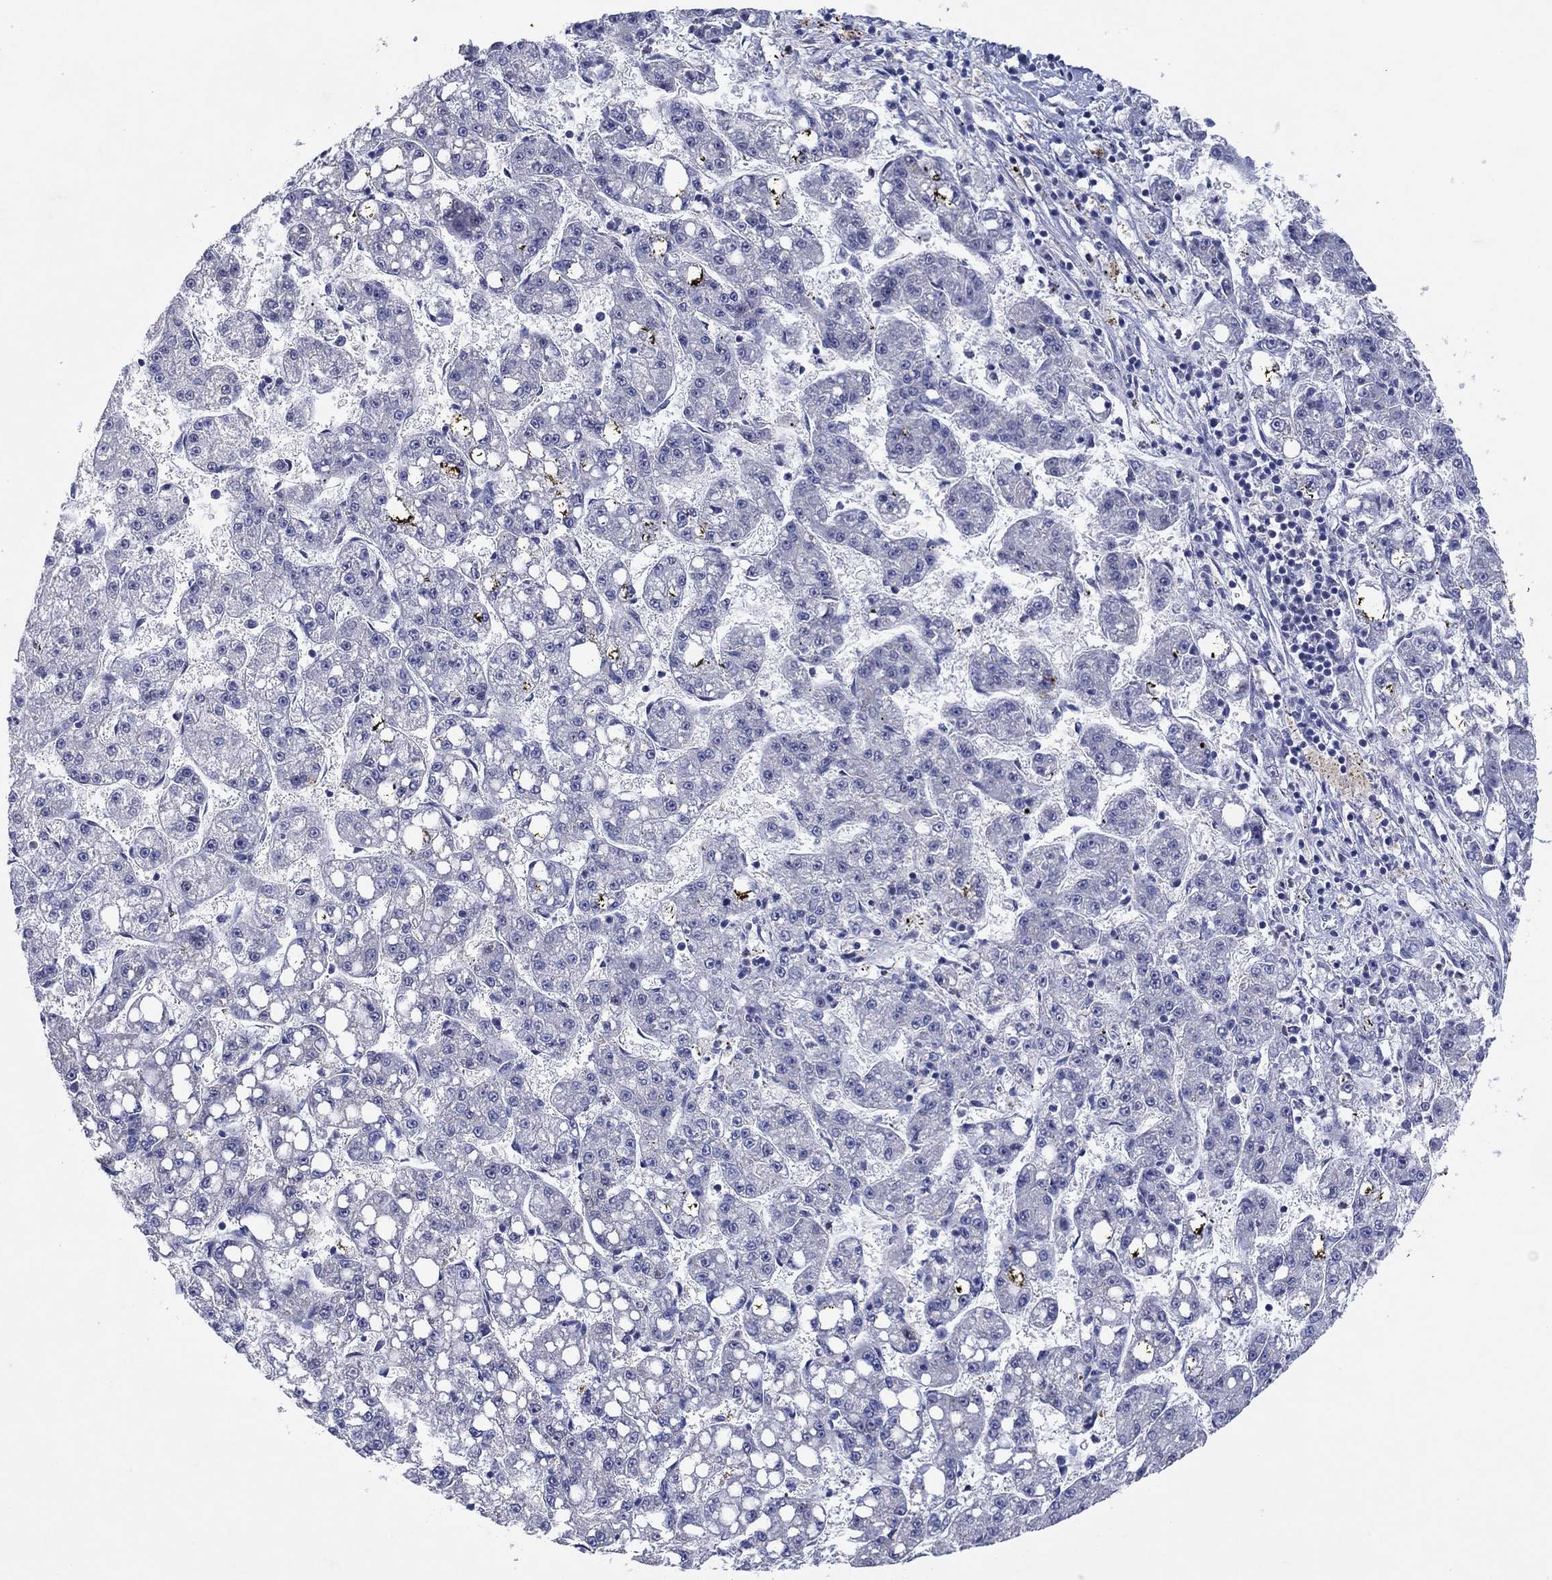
{"staining": {"intensity": "negative", "quantity": "none", "location": "none"}, "tissue": "liver cancer", "cell_type": "Tumor cells", "image_type": "cancer", "snomed": [{"axis": "morphology", "description": "Carcinoma, Hepatocellular, NOS"}, {"axis": "topography", "description": "Liver"}], "caption": "A histopathology image of hepatocellular carcinoma (liver) stained for a protein demonstrates no brown staining in tumor cells.", "gene": "HDC", "patient": {"sex": "female", "age": 65}}